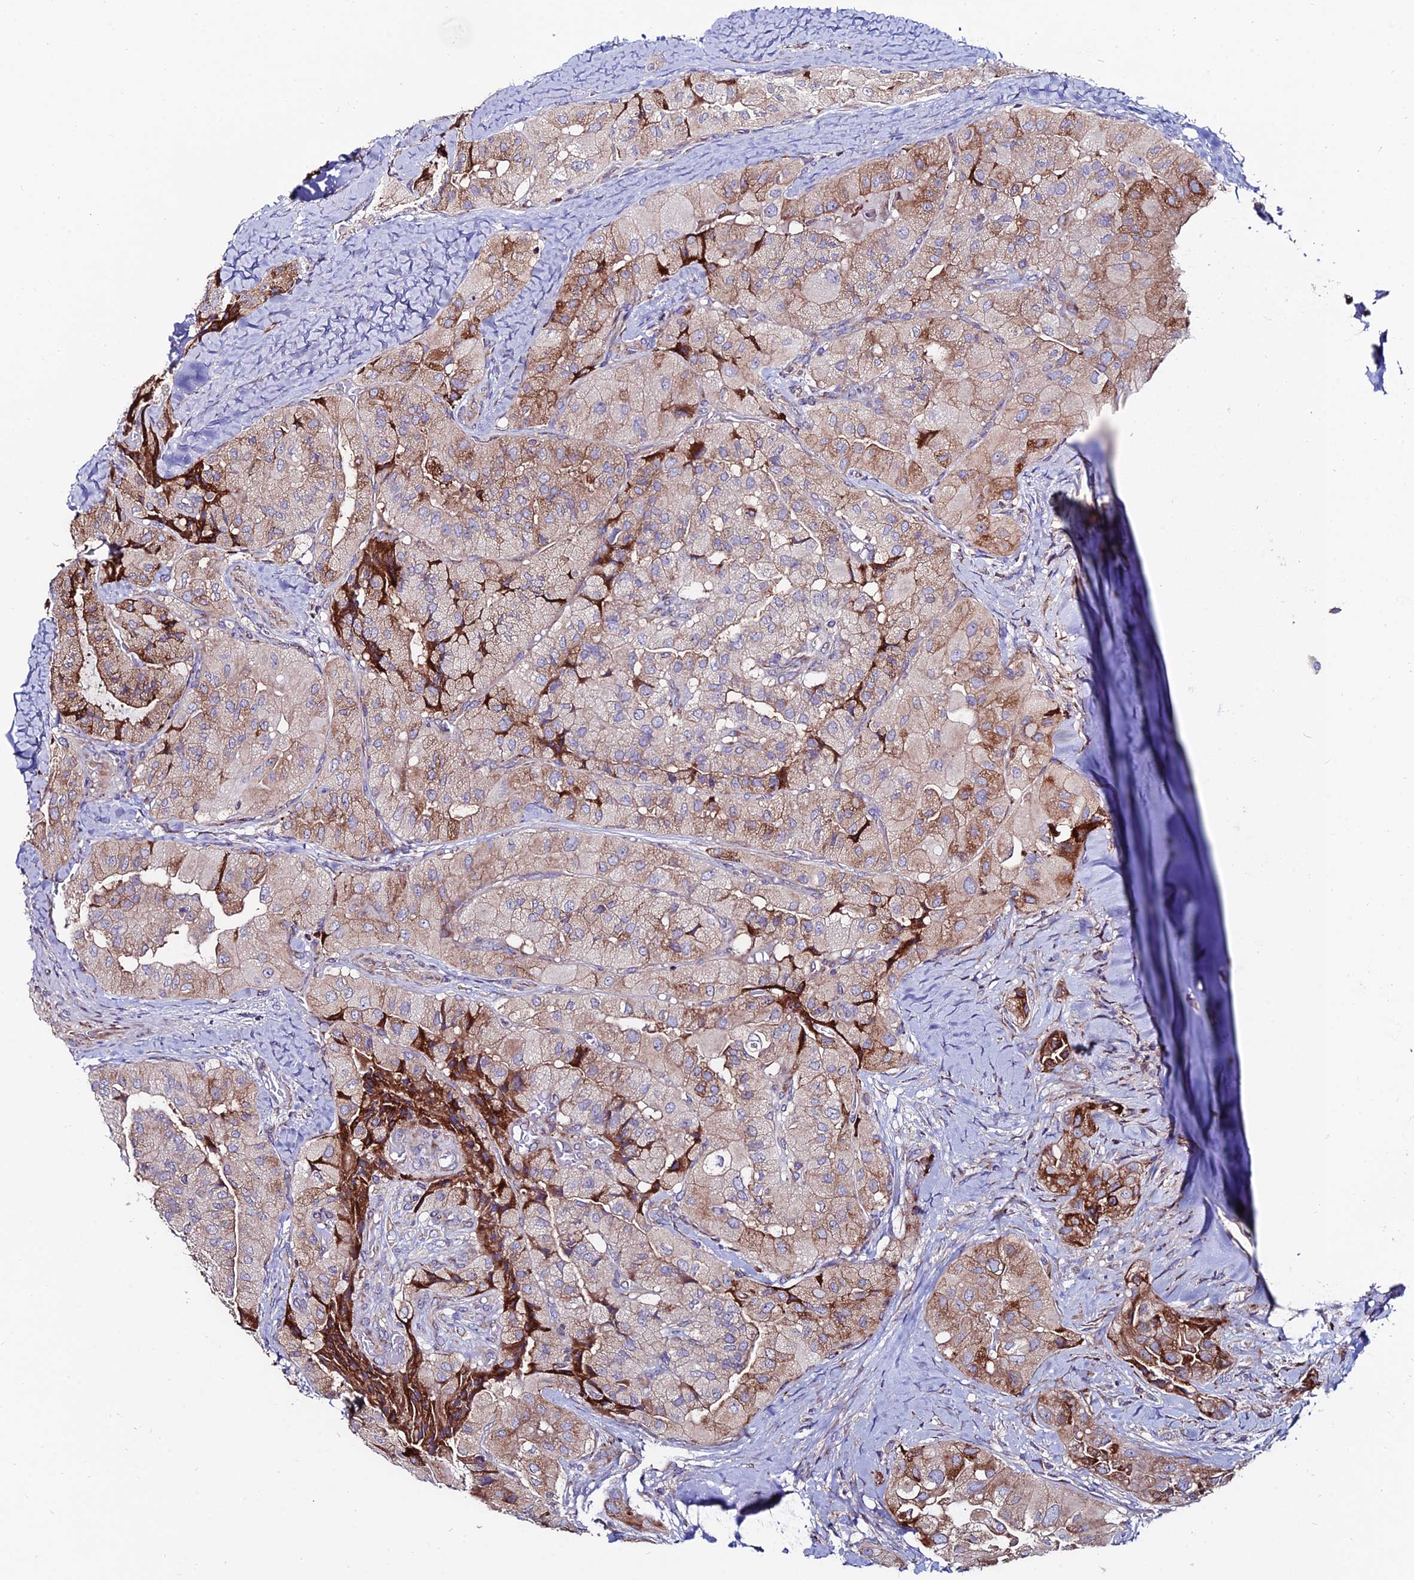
{"staining": {"intensity": "moderate", "quantity": "<25%", "location": "cytoplasmic/membranous"}, "tissue": "thyroid cancer", "cell_type": "Tumor cells", "image_type": "cancer", "snomed": [{"axis": "morphology", "description": "Normal tissue, NOS"}, {"axis": "morphology", "description": "Papillary adenocarcinoma, NOS"}, {"axis": "topography", "description": "Thyroid gland"}], "caption": "The histopathology image exhibits a brown stain indicating the presence of a protein in the cytoplasmic/membranous of tumor cells in thyroid cancer (papillary adenocarcinoma).", "gene": "EIF3K", "patient": {"sex": "female", "age": 59}}